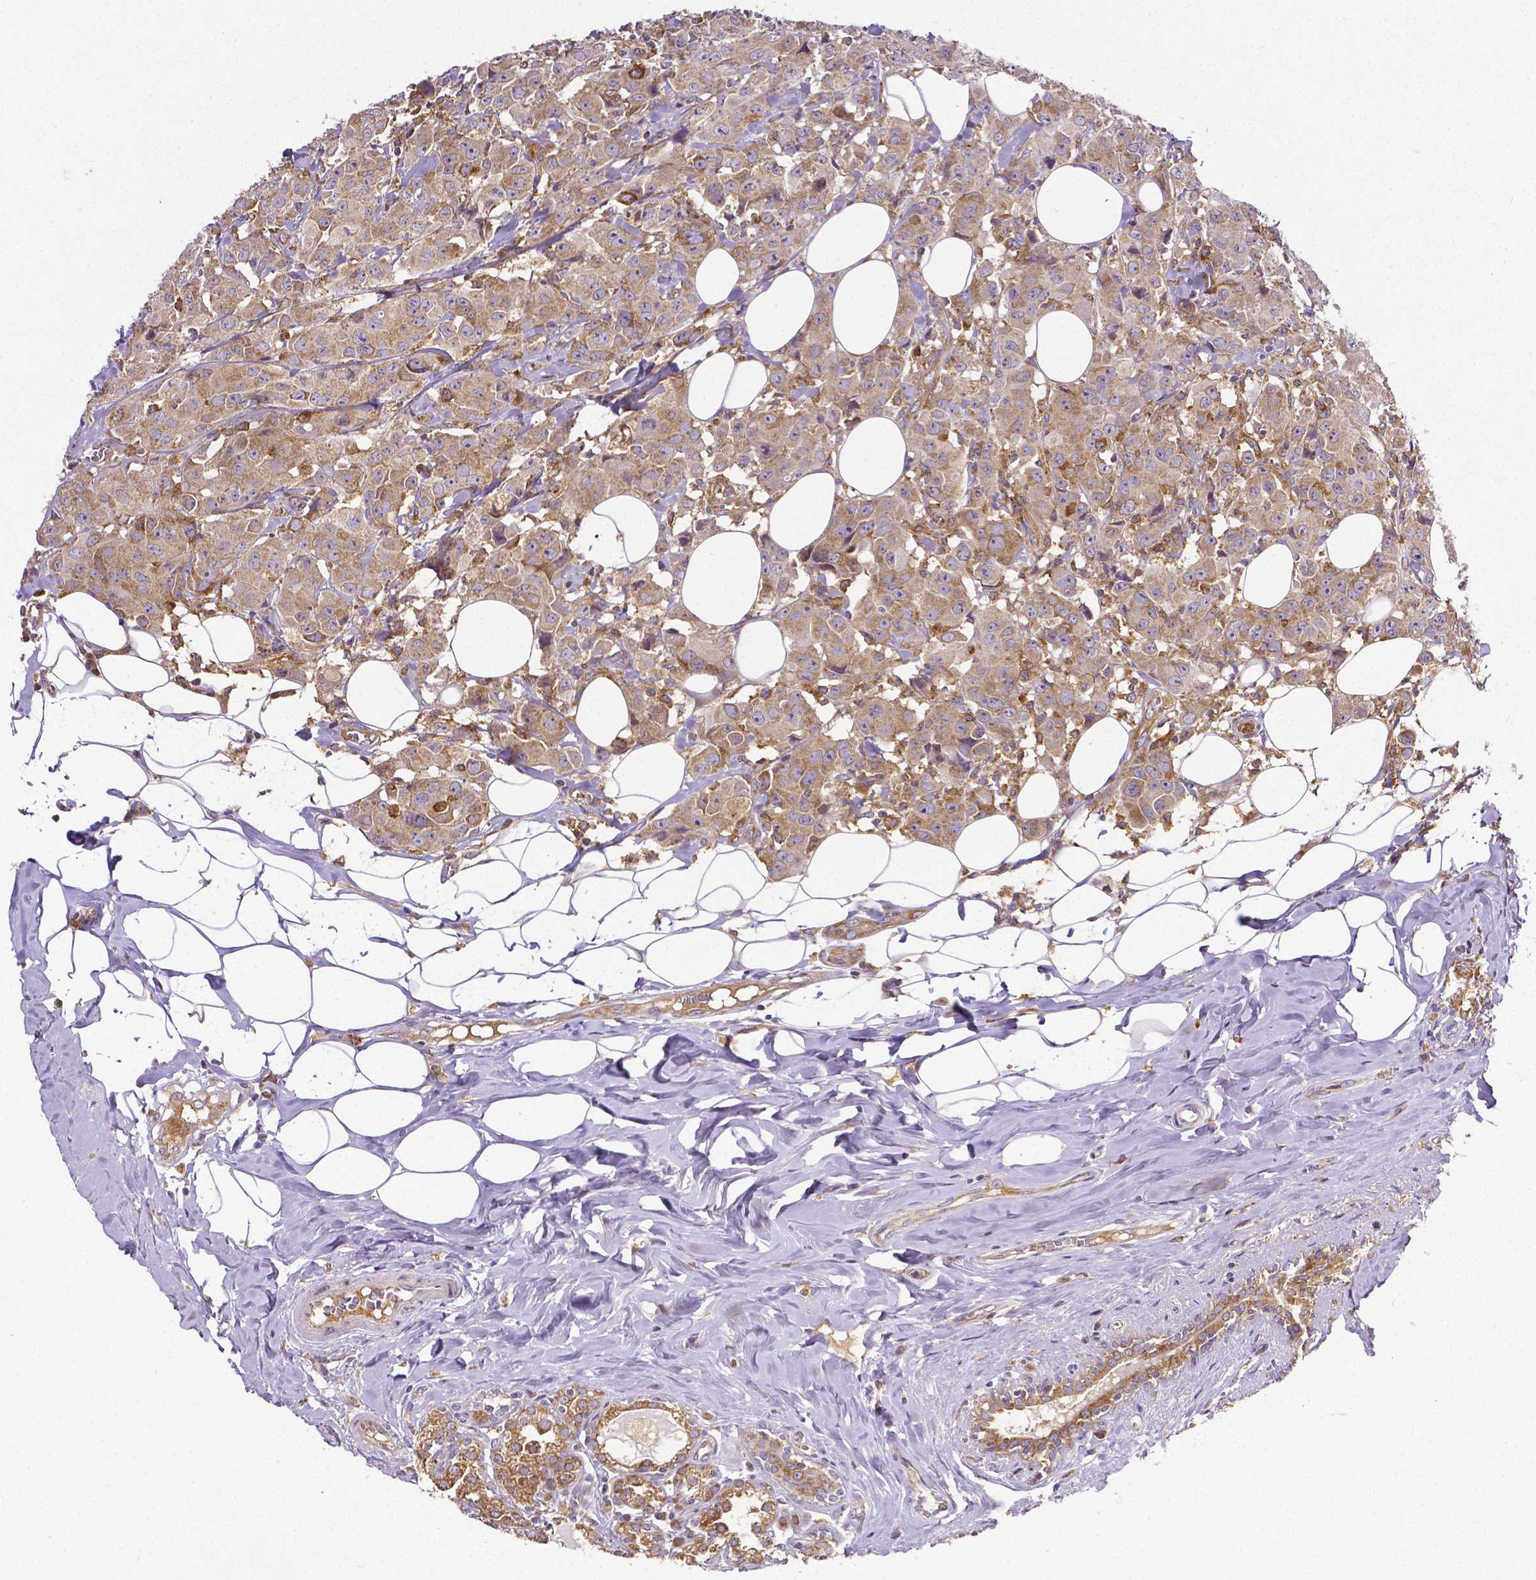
{"staining": {"intensity": "weak", "quantity": ">75%", "location": "cytoplasmic/membranous"}, "tissue": "breast cancer", "cell_type": "Tumor cells", "image_type": "cancer", "snomed": [{"axis": "morphology", "description": "Normal tissue, NOS"}, {"axis": "morphology", "description": "Duct carcinoma"}, {"axis": "topography", "description": "Breast"}], "caption": "Tumor cells display weak cytoplasmic/membranous staining in approximately >75% of cells in invasive ductal carcinoma (breast). (brown staining indicates protein expression, while blue staining denotes nuclei).", "gene": "DICER1", "patient": {"sex": "female", "age": 43}}